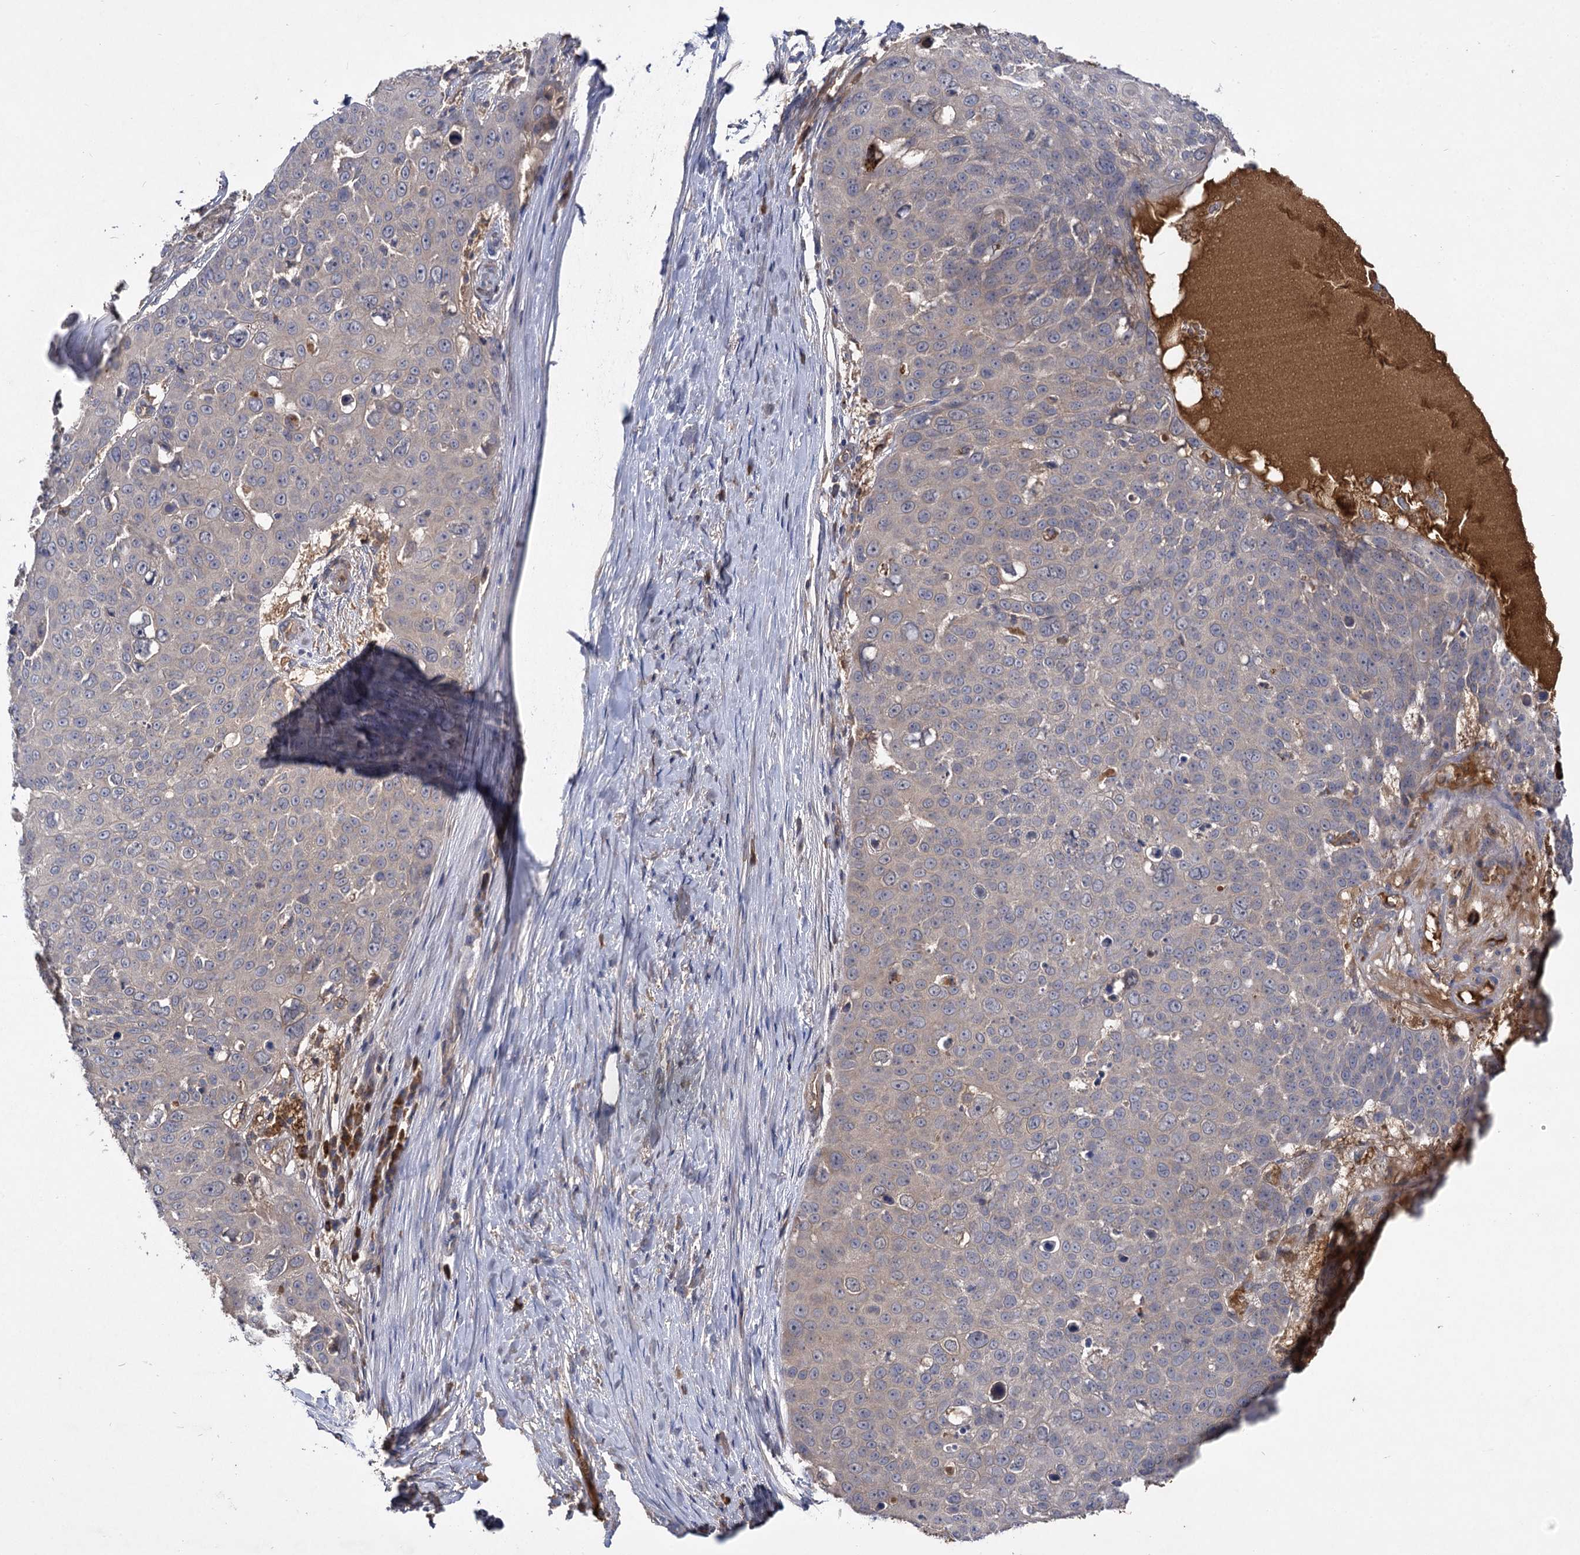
{"staining": {"intensity": "negative", "quantity": "none", "location": "none"}, "tissue": "skin cancer", "cell_type": "Tumor cells", "image_type": "cancer", "snomed": [{"axis": "morphology", "description": "Squamous cell carcinoma, NOS"}, {"axis": "topography", "description": "Skin"}], "caption": "This is an immunohistochemistry image of squamous cell carcinoma (skin). There is no staining in tumor cells.", "gene": "USP50", "patient": {"sex": "male", "age": 71}}